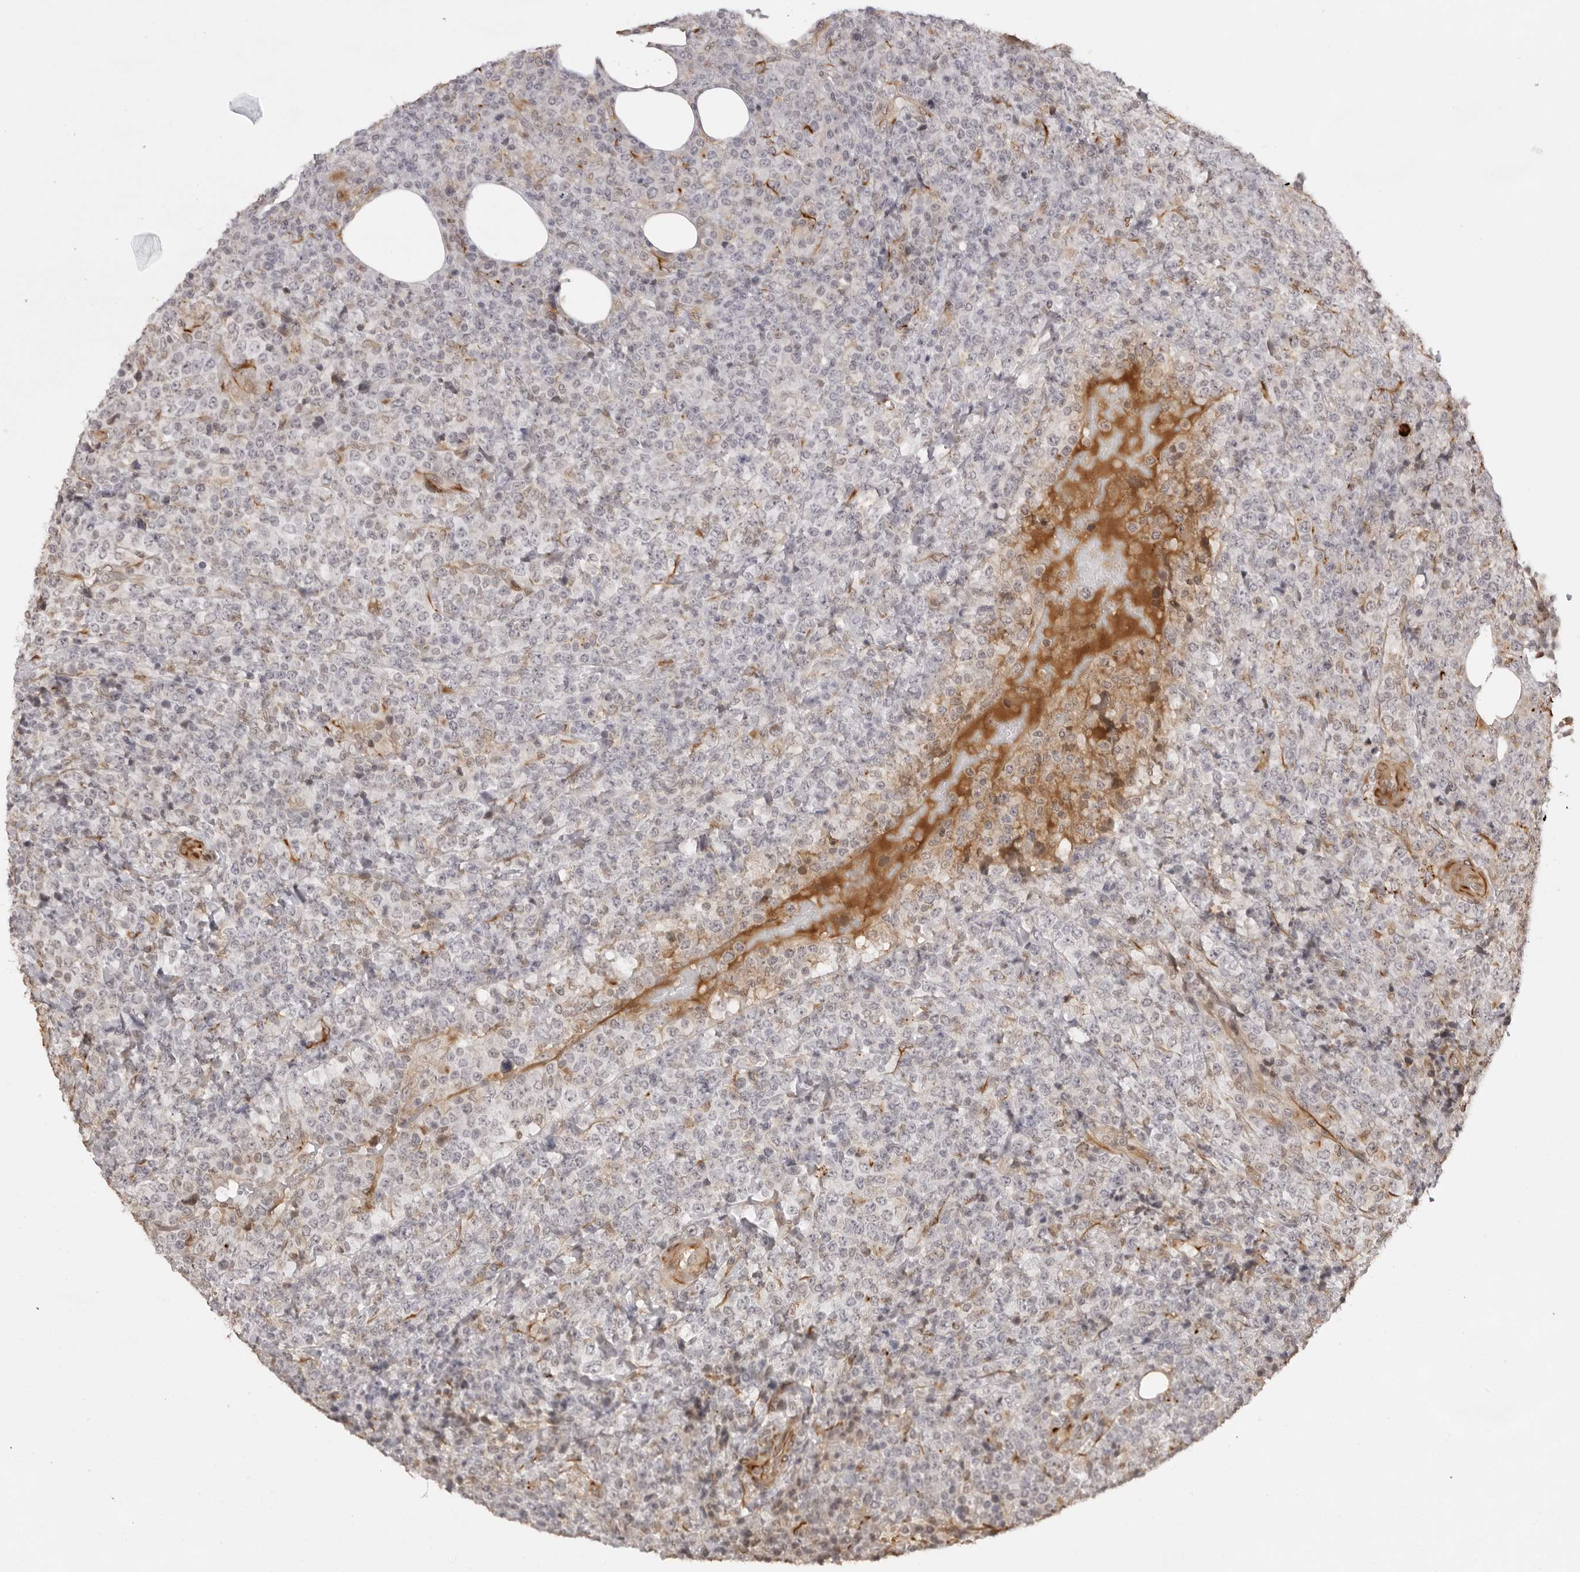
{"staining": {"intensity": "negative", "quantity": "none", "location": "none"}, "tissue": "lymphoma", "cell_type": "Tumor cells", "image_type": "cancer", "snomed": [{"axis": "morphology", "description": "Malignant lymphoma, non-Hodgkin's type, High grade"}, {"axis": "topography", "description": "Lymph node"}], "caption": "The photomicrograph demonstrates no staining of tumor cells in malignant lymphoma, non-Hodgkin's type (high-grade).", "gene": "DYNLT5", "patient": {"sex": "male", "age": 13}}